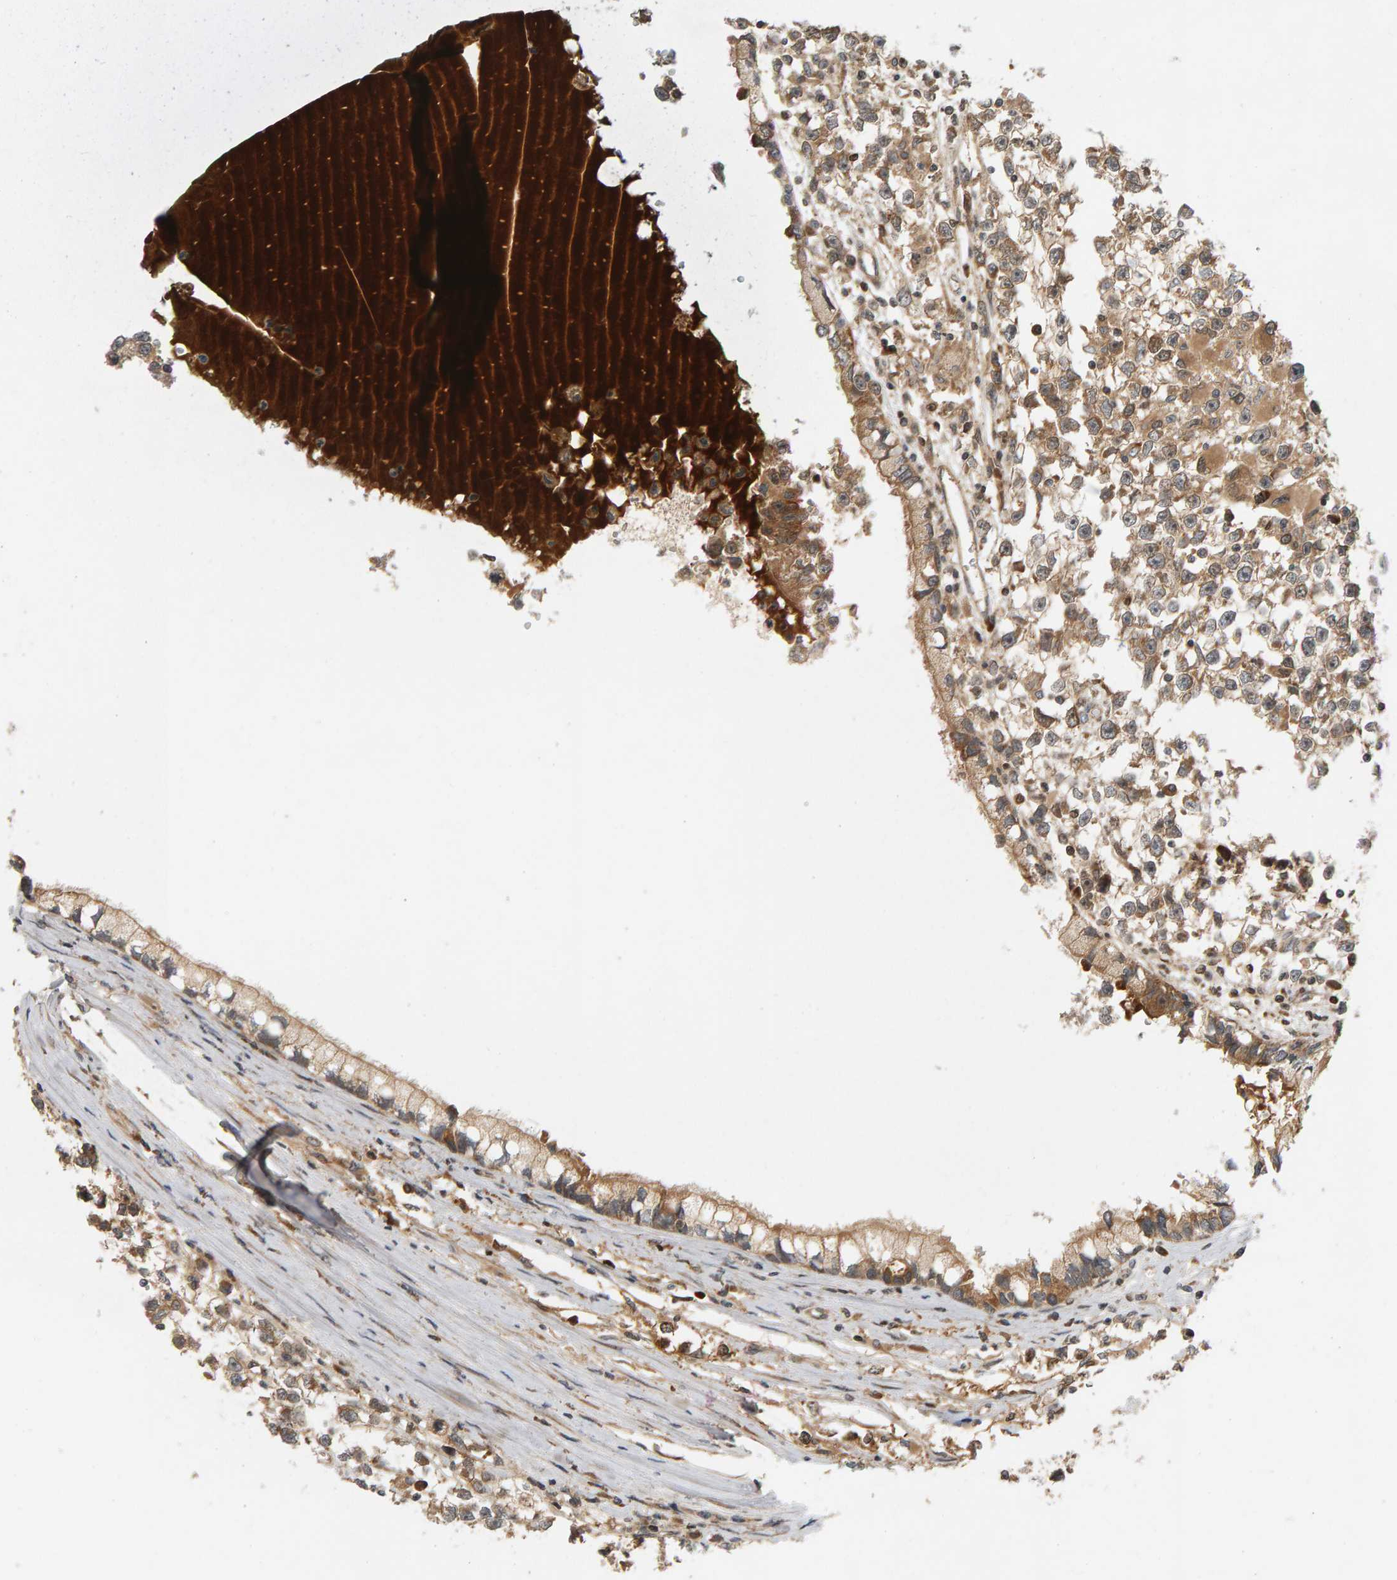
{"staining": {"intensity": "moderate", "quantity": ">75%", "location": "cytoplasmic/membranous"}, "tissue": "testis cancer", "cell_type": "Tumor cells", "image_type": "cancer", "snomed": [{"axis": "morphology", "description": "Seminoma, NOS"}, {"axis": "morphology", "description": "Carcinoma, Embryonal, NOS"}, {"axis": "topography", "description": "Testis"}], "caption": "Immunohistochemistry (IHC) of human testis embryonal carcinoma shows medium levels of moderate cytoplasmic/membranous expression in about >75% of tumor cells.", "gene": "BAHCC1", "patient": {"sex": "male", "age": 51}}